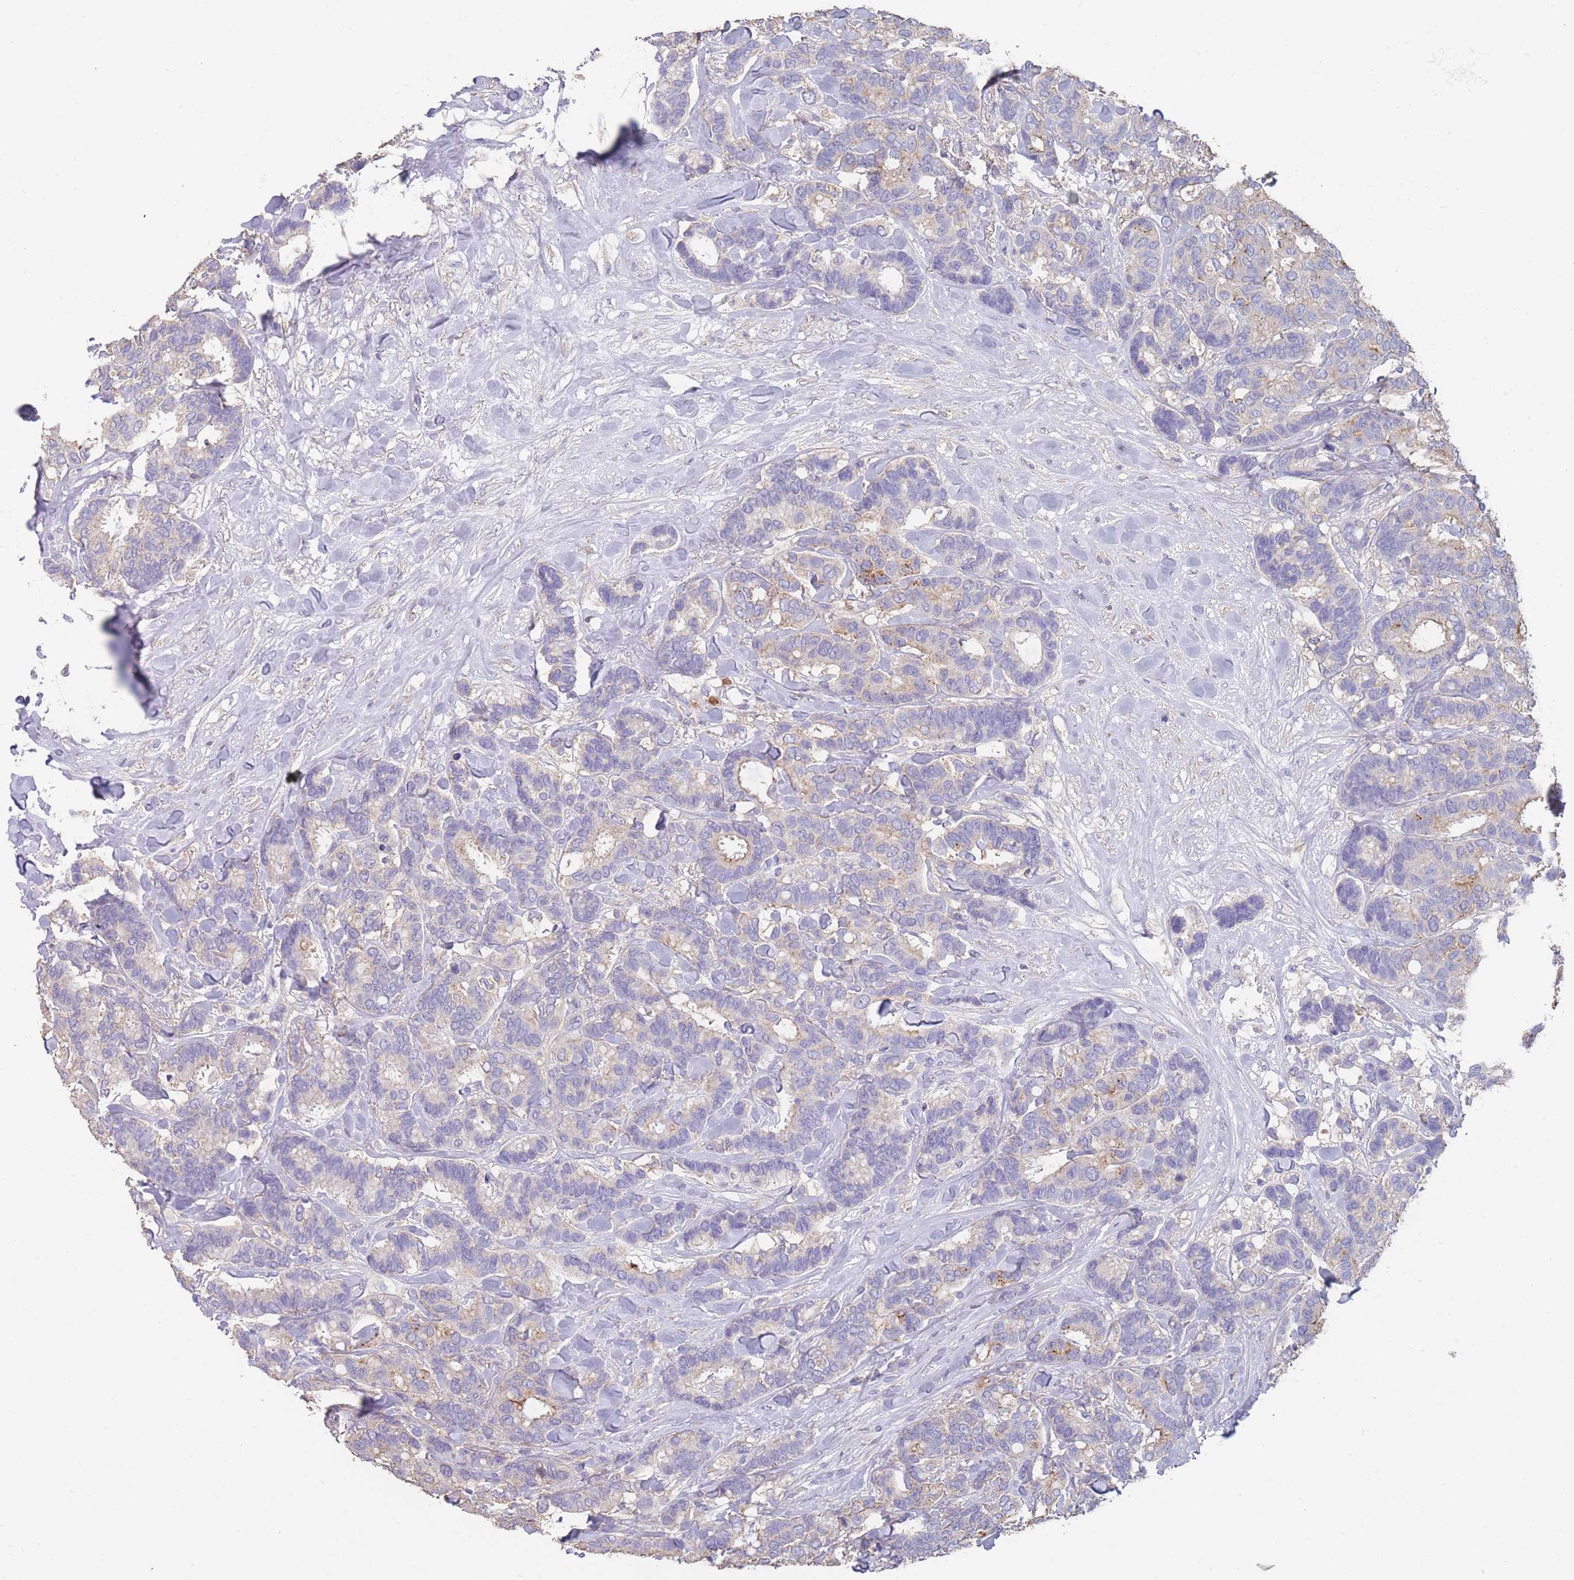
{"staining": {"intensity": "weak", "quantity": "<25%", "location": "cytoplasmic/membranous"}, "tissue": "breast cancer", "cell_type": "Tumor cells", "image_type": "cancer", "snomed": [{"axis": "morphology", "description": "Normal tissue, NOS"}, {"axis": "morphology", "description": "Duct carcinoma"}, {"axis": "topography", "description": "Breast"}], "caption": "IHC of human breast infiltrating ductal carcinoma displays no expression in tumor cells.", "gene": "CLEC12A", "patient": {"sex": "female", "age": 87}}